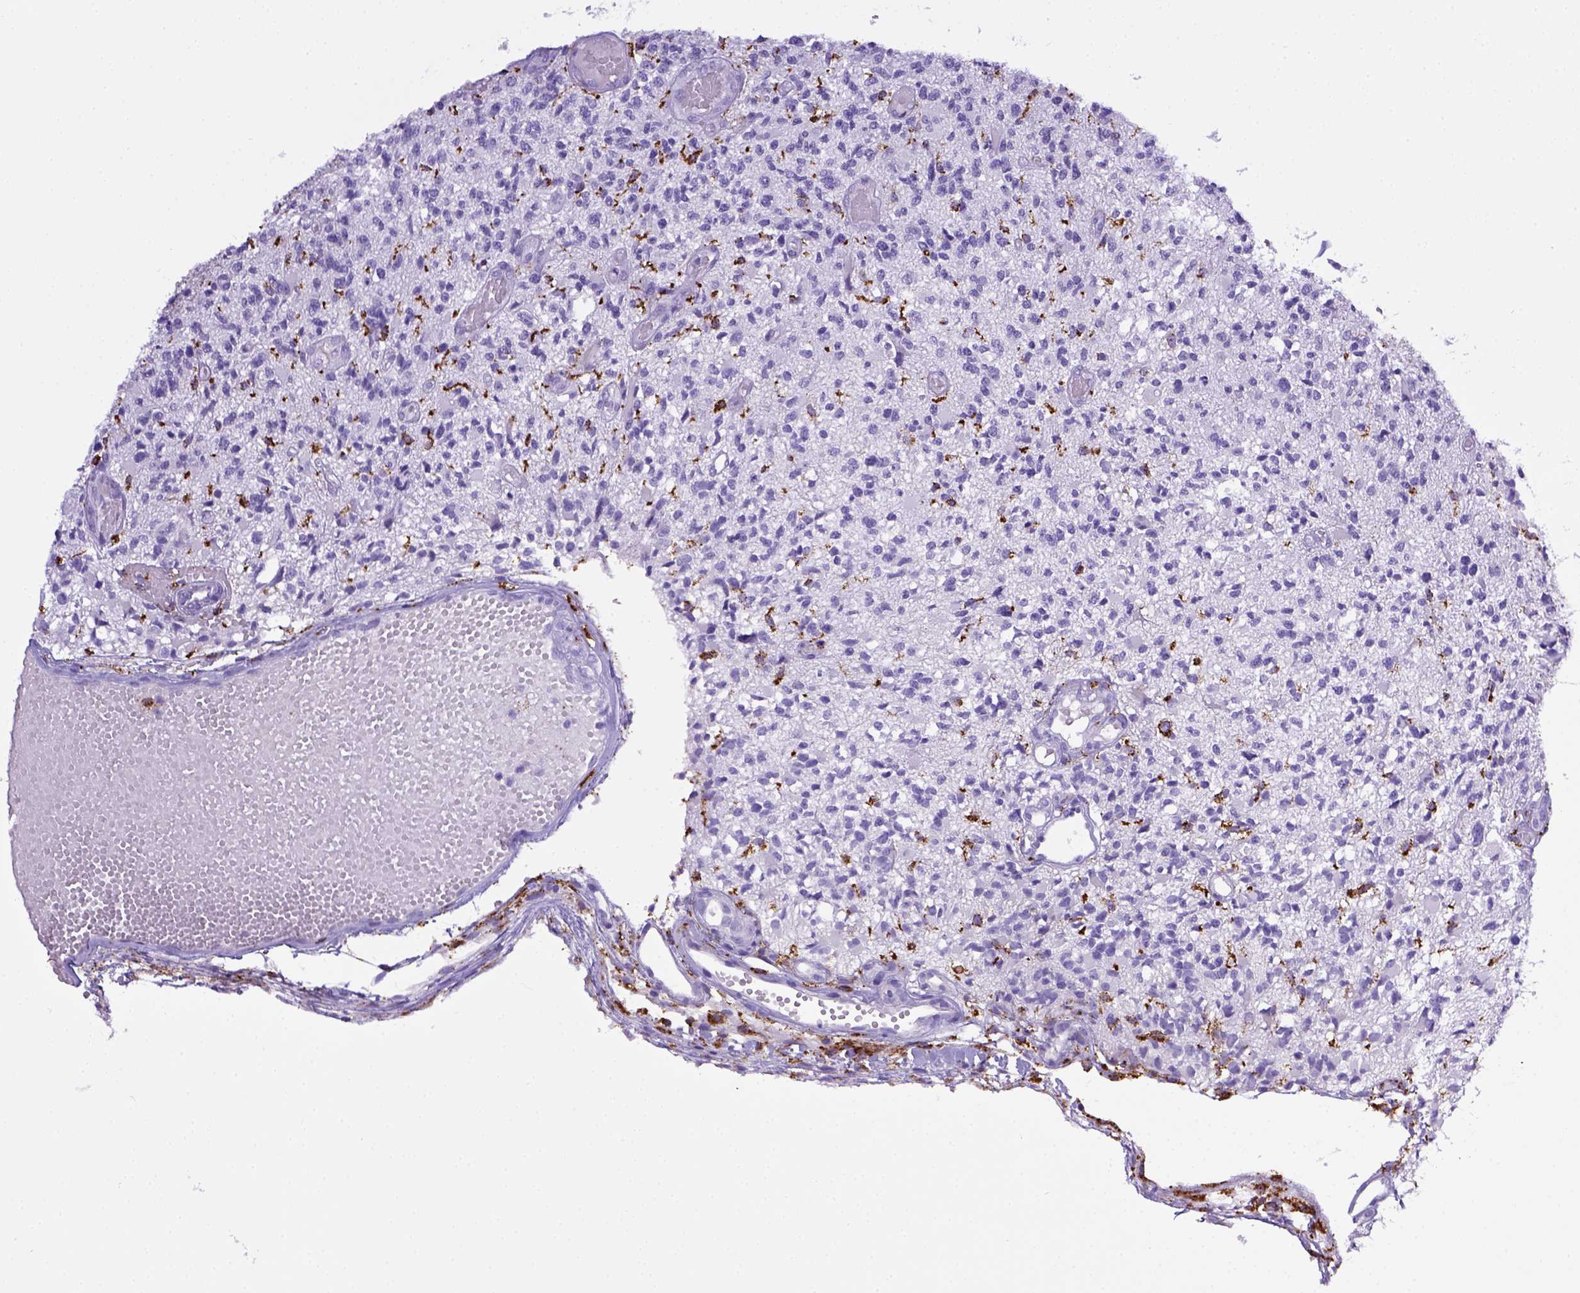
{"staining": {"intensity": "negative", "quantity": "none", "location": "none"}, "tissue": "glioma", "cell_type": "Tumor cells", "image_type": "cancer", "snomed": [{"axis": "morphology", "description": "Glioma, malignant, High grade"}, {"axis": "topography", "description": "Brain"}], "caption": "An immunohistochemistry image of glioma is shown. There is no staining in tumor cells of glioma.", "gene": "CD68", "patient": {"sex": "female", "age": 63}}